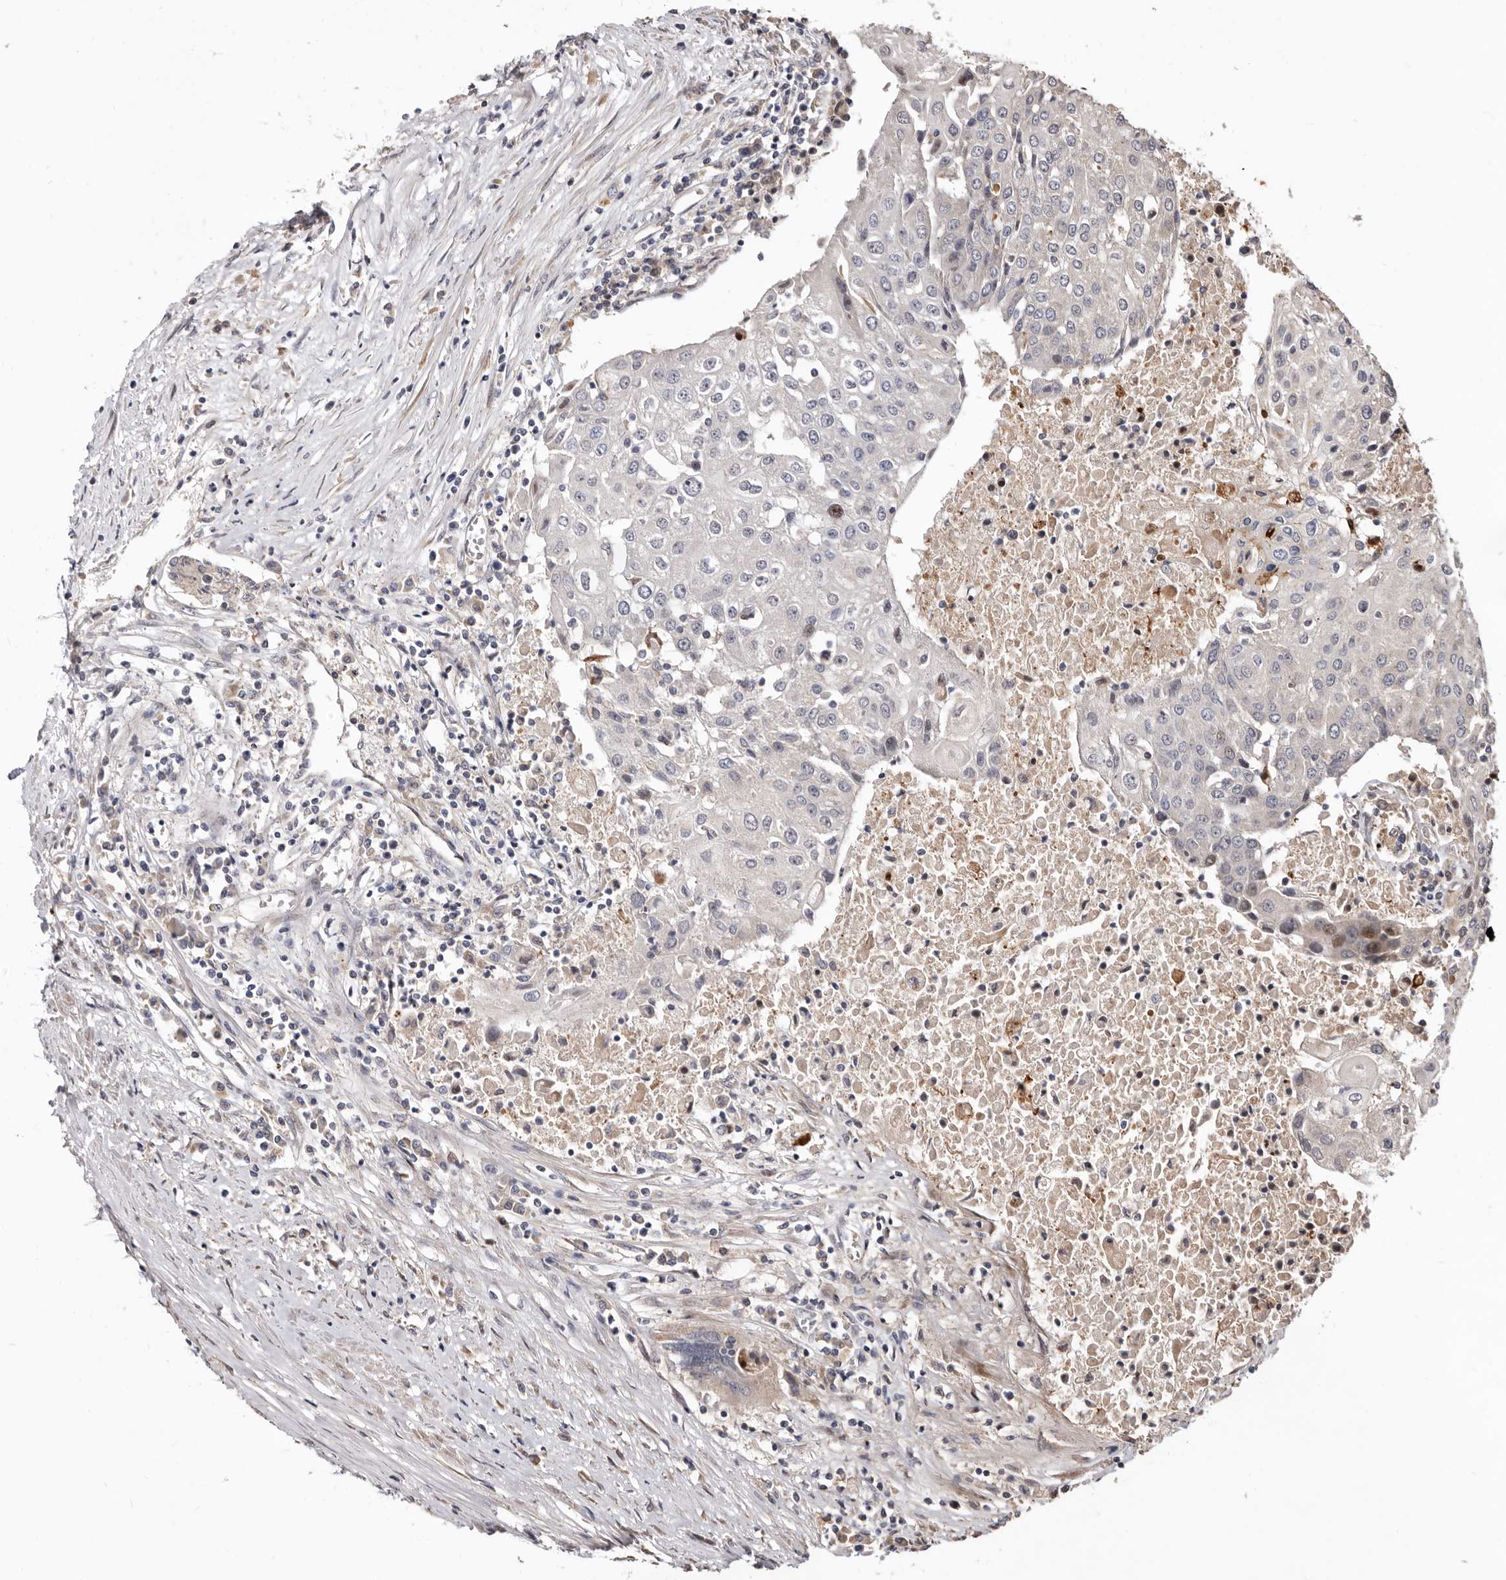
{"staining": {"intensity": "negative", "quantity": "none", "location": "none"}, "tissue": "urothelial cancer", "cell_type": "Tumor cells", "image_type": "cancer", "snomed": [{"axis": "morphology", "description": "Urothelial carcinoma, High grade"}, {"axis": "topography", "description": "Urinary bladder"}], "caption": "Immunohistochemistry (IHC) micrograph of urothelial carcinoma (high-grade) stained for a protein (brown), which demonstrates no positivity in tumor cells.", "gene": "WEE2", "patient": {"sex": "female", "age": 85}}